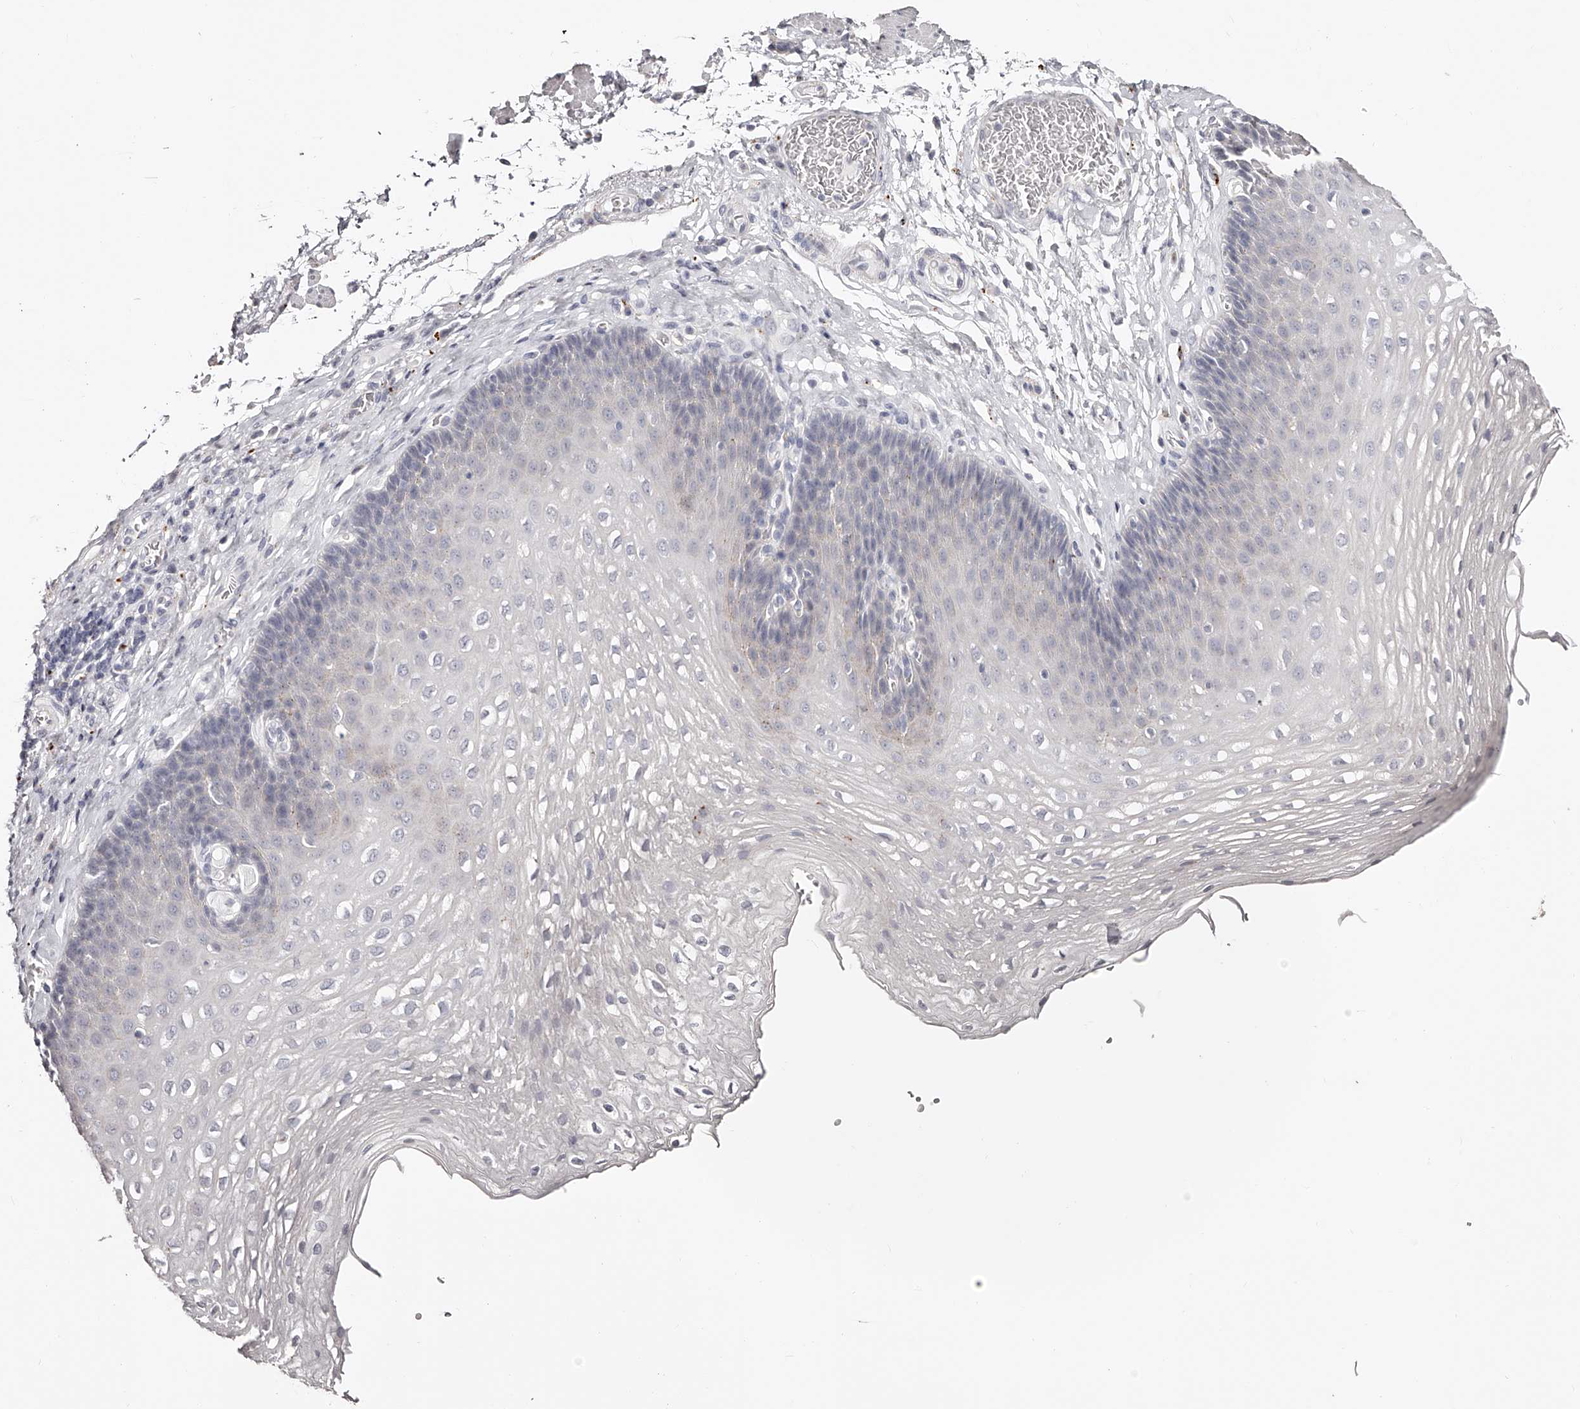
{"staining": {"intensity": "negative", "quantity": "none", "location": "none"}, "tissue": "esophagus", "cell_type": "Squamous epithelial cells", "image_type": "normal", "snomed": [{"axis": "morphology", "description": "Normal tissue, NOS"}, {"axis": "topography", "description": "Esophagus"}], "caption": "This is a image of immunohistochemistry staining of normal esophagus, which shows no staining in squamous epithelial cells.", "gene": "SLC35D3", "patient": {"sex": "female", "age": 66}}